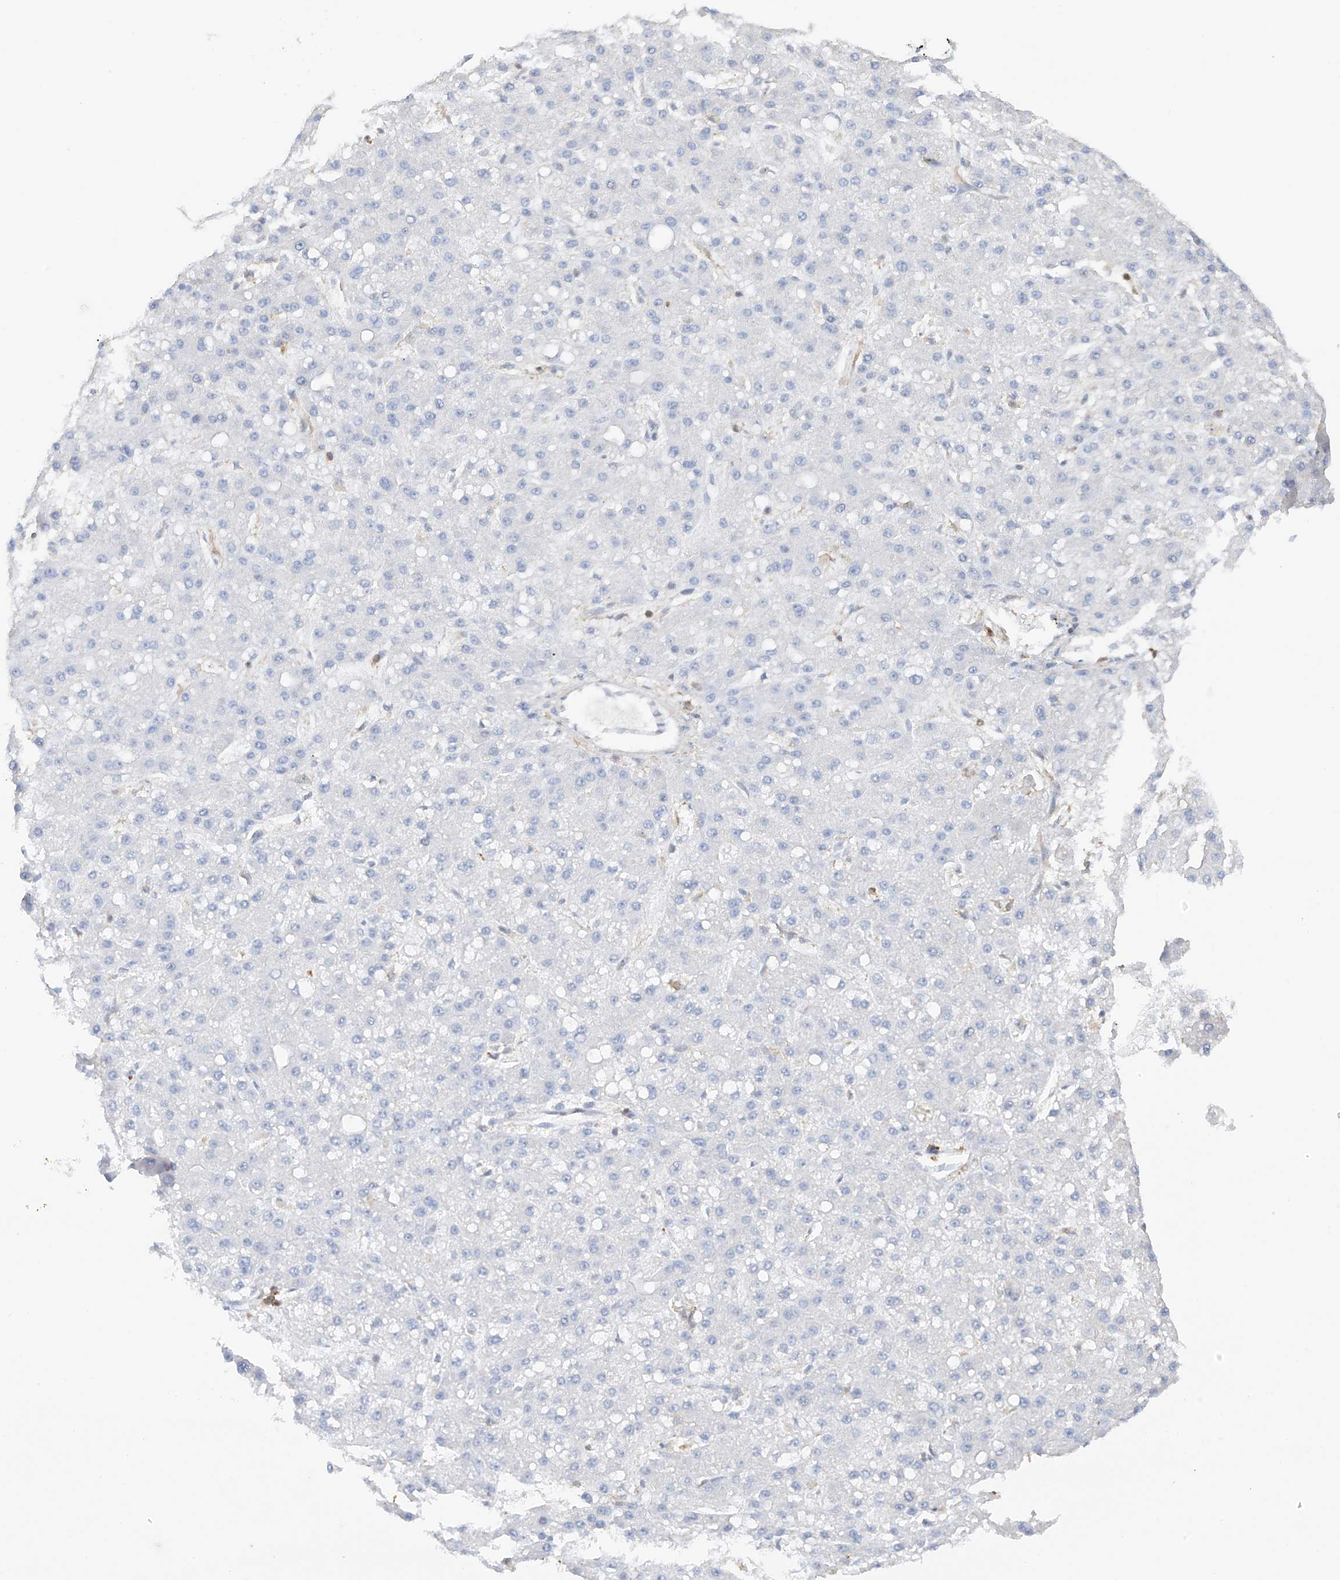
{"staining": {"intensity": "negative", "quantity": "none", "location": "none"}, "tissue": "liver cancer", "cell_type": "Tumor cells", "image_type": "cancer", "snomed": [{"axis": "morphology", "description": "Carcinoma, Hepatocellular, NOS"}, {"axis": "topography", "description": "Liver"}], "caption": "Photomicrograph shows no significant protein staining in tumor cells of liver cancer. Nuclei are stained in blue.", "gene": "ARHGAP25", "patient": {"sex": "male", "age": 67}}